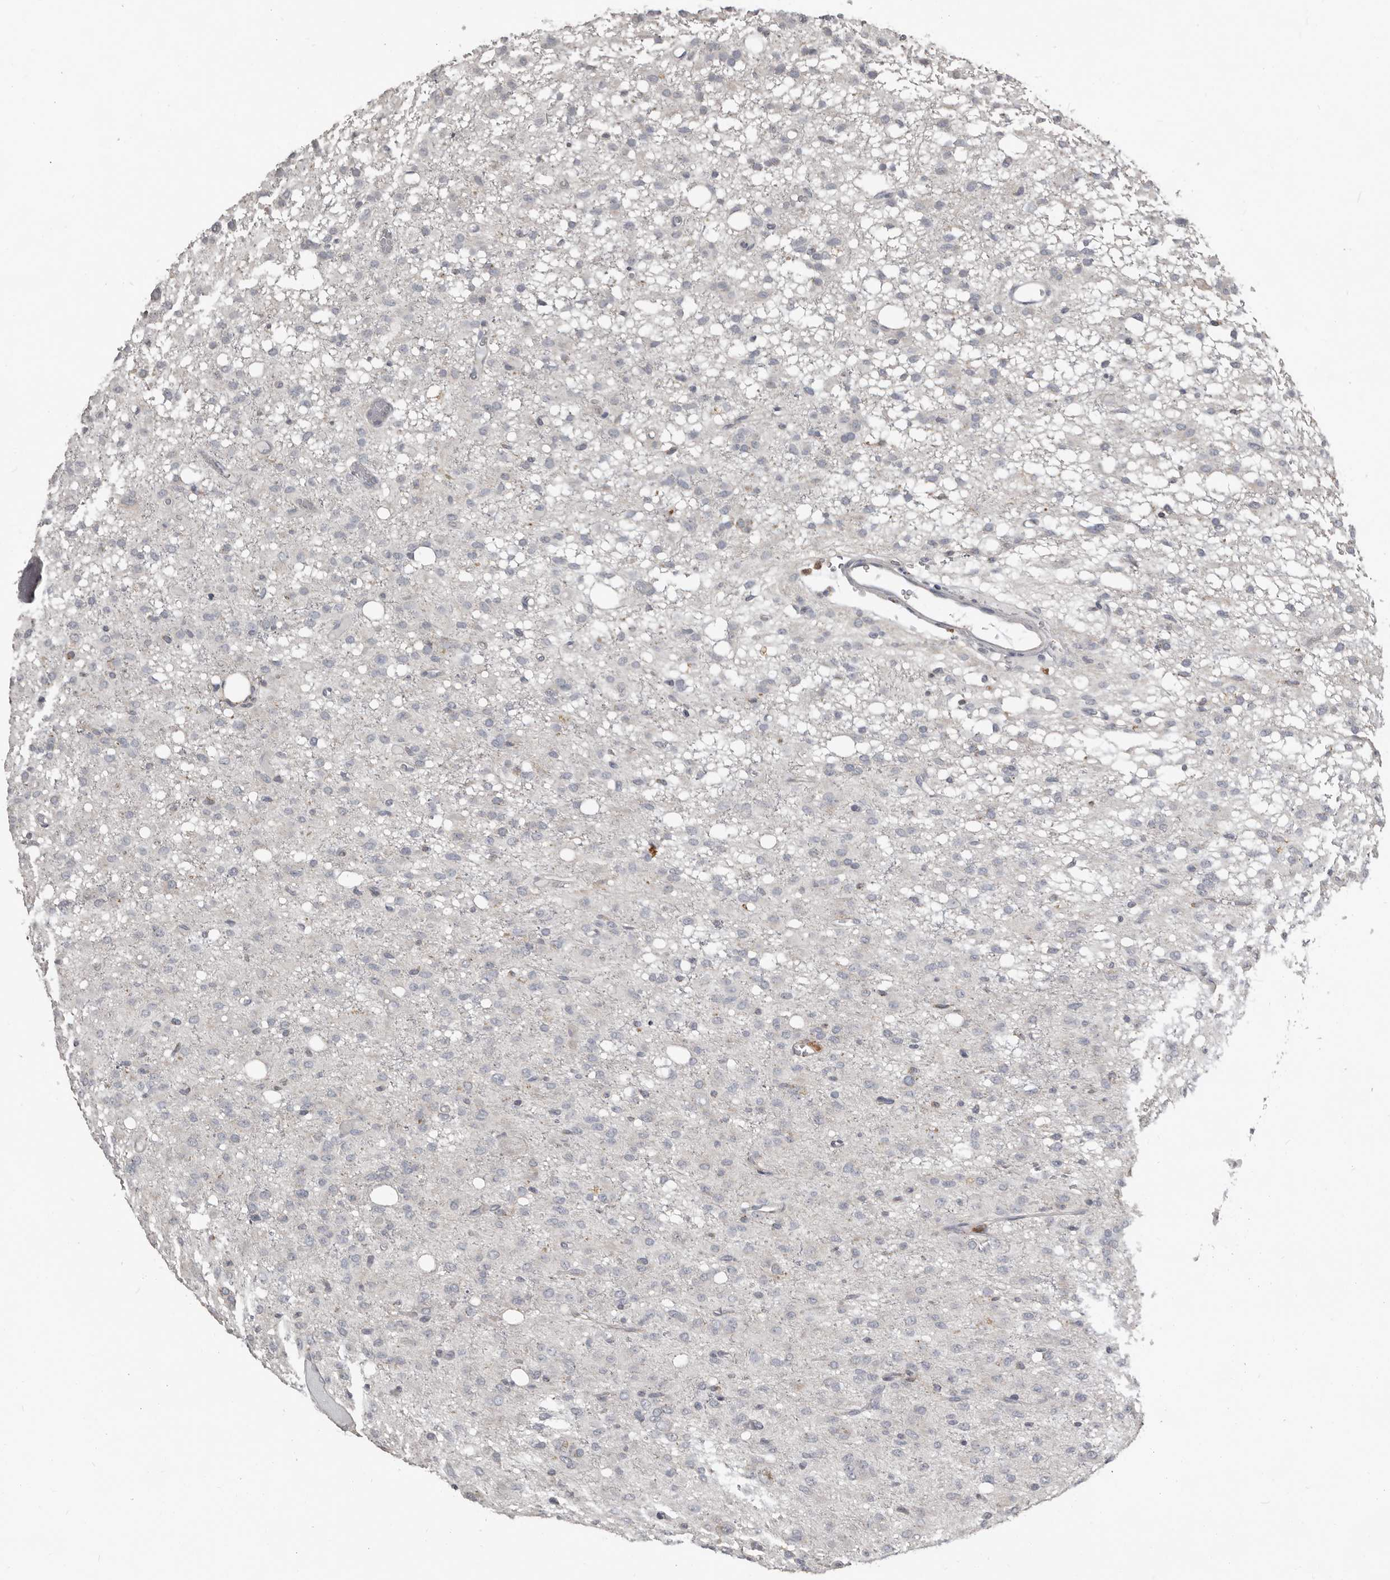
{"staining": {"intensity": "negative", "quantity": "none", "location": "none"}, "tissue": "glioma", "cell_type": "Tumor cells", "image_type": "cancer", "snomed": [{"axis": "morphology", "description": "Glioma, malignant, High grade"}, {"axis": "topography", "description": "Brain"}], "caption": "The immunohistochemistry (IHC) histopathology image has no significant positivity in tumor cells of malignant glioma (high-grade) tissue.", "gene": "KCNJ8", "patient": {"sex": "female", "age": 59}}